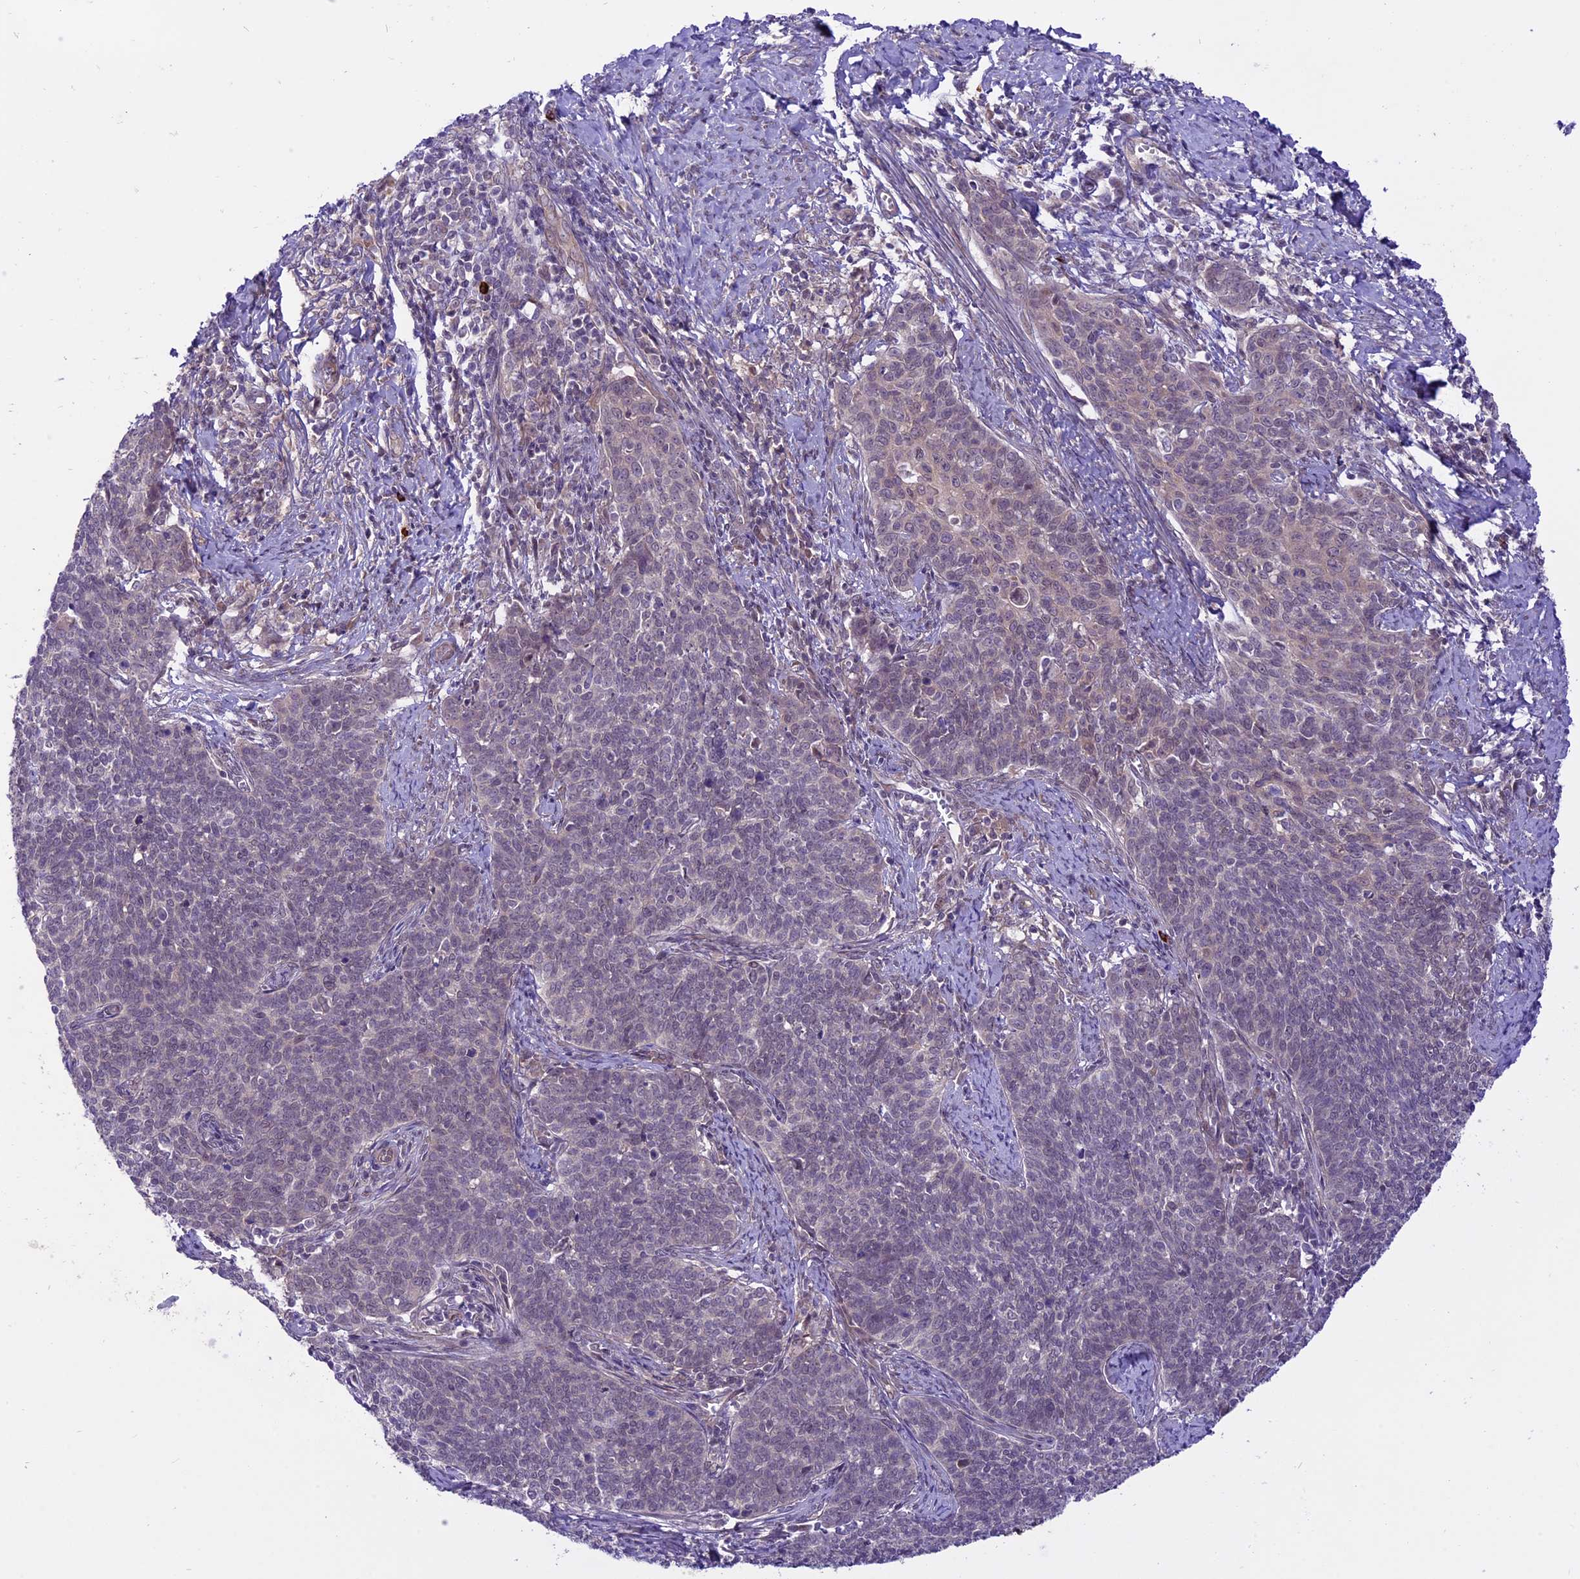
{"staining": {"intensity": "weak", "quantity": "25%-75%", "location": "nuclear"}, "tissue": "cervical cancer", "cell_type": "Tumor cells", "image_type": "cancer", "snomed": [{"axis": "morphology", "description": "Squamous cell carcinoma, NOS"}, {"axis": "topography", "description": "Cervix"}], "caption": "A brown stain shows weak nuclear expression of a protein in human cervical cancer (squamous cell carcinoma) tumor cells.", "gene": "SPRED1", "patient": {"sex": "female", "age": 39}}